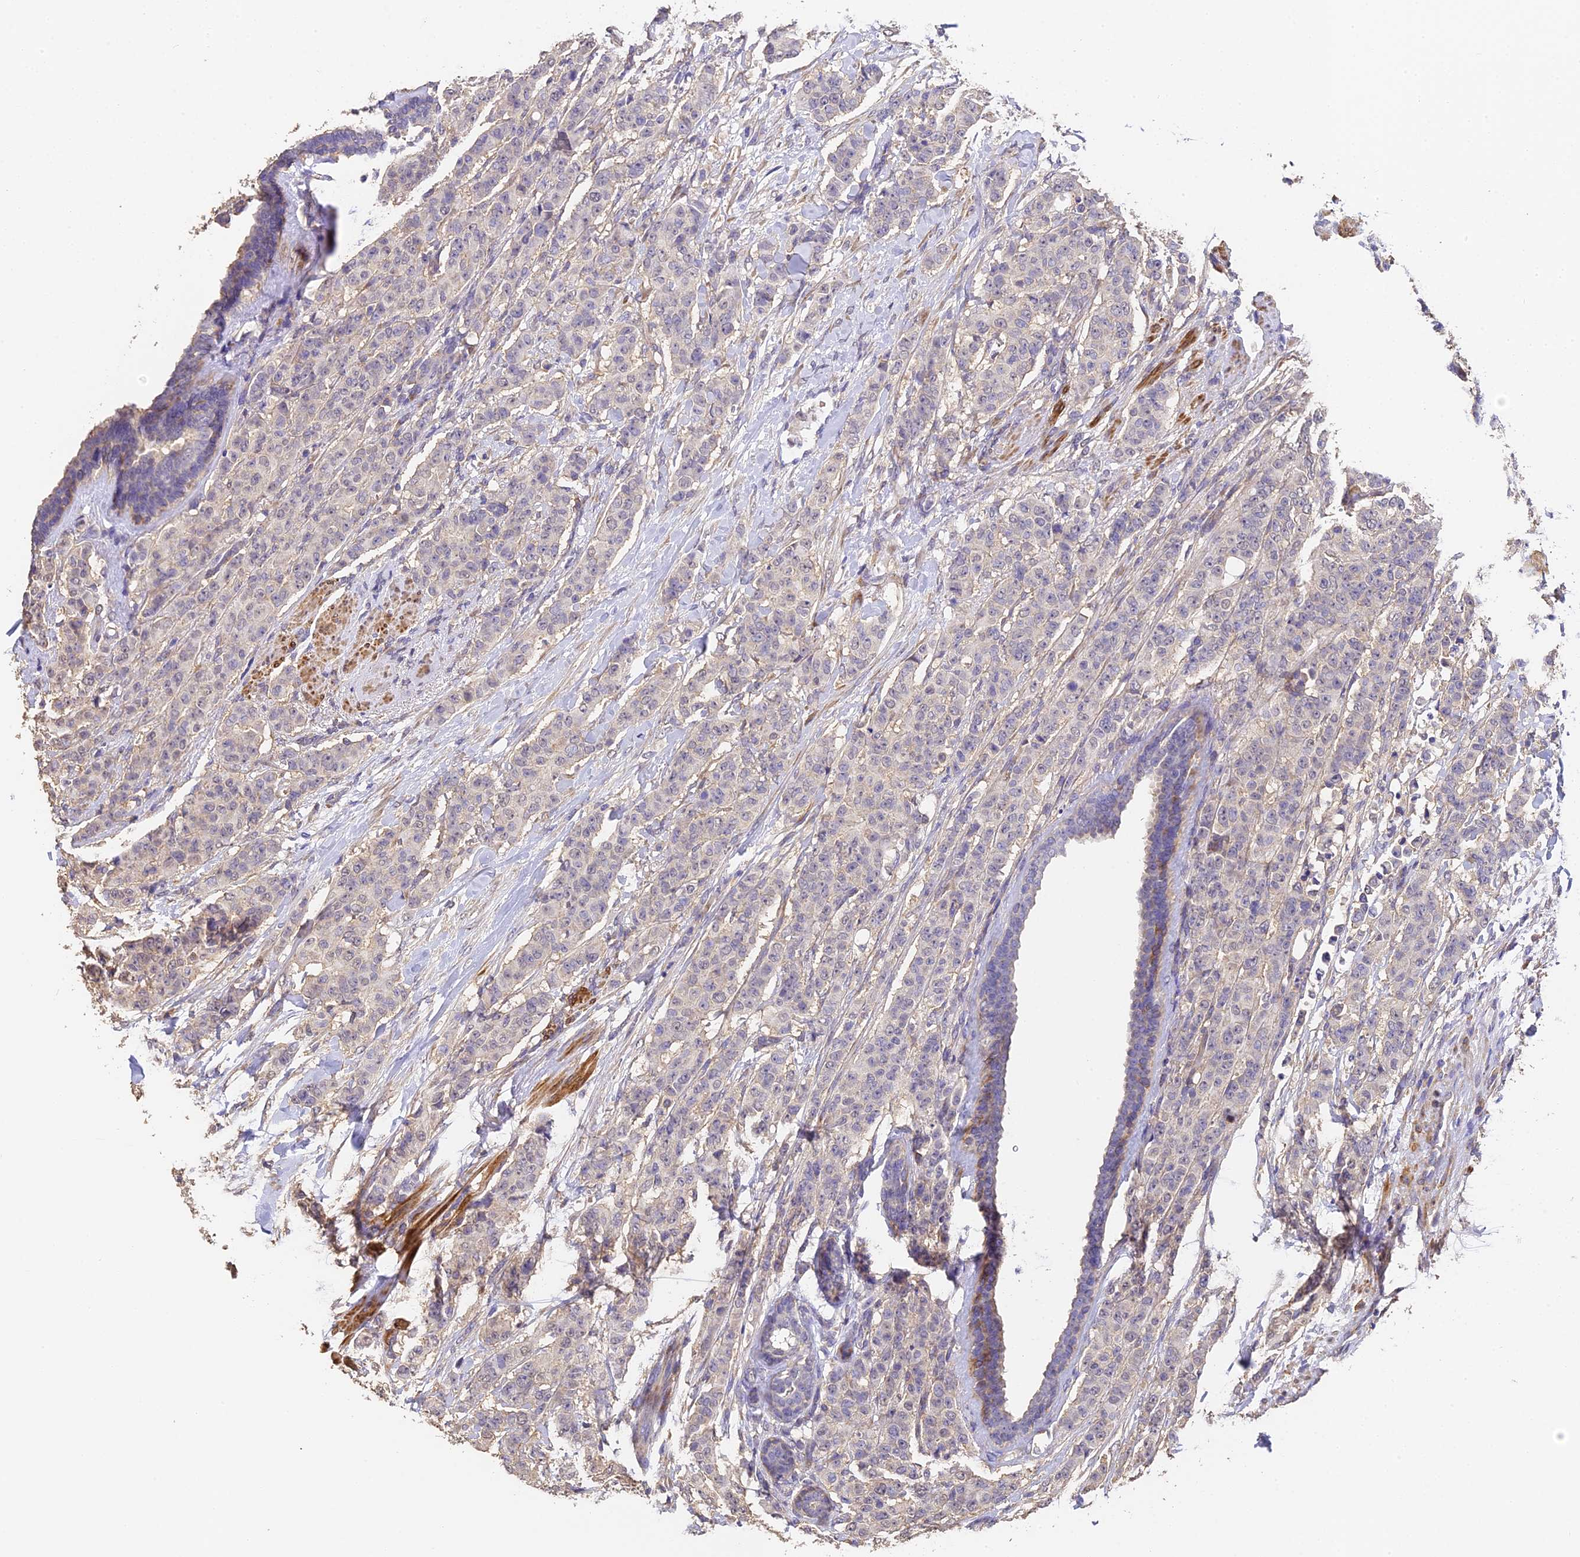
{"staining": {"intensity": "negative", "quantity": "none", "location": "none"}, "tissue": "breast cancer", "cell_type": "Tumor cells", "image_type": "cancer", "snomed": [{"axis": "morphology", "description": "Duct carcinoma"}, {"axis": "topography", "description": "Breast"}], "caption": "There is no significant expression in tumor cells of intraductal carcinoma (breast). The staining was performed using DAB to visualize the protein expression in brown, while the nuclei were stained in blue with hematoxylin (Magnification: 20x).", "gene": "SLC11A1", "patient": {"sex": "female", "age": 40}}